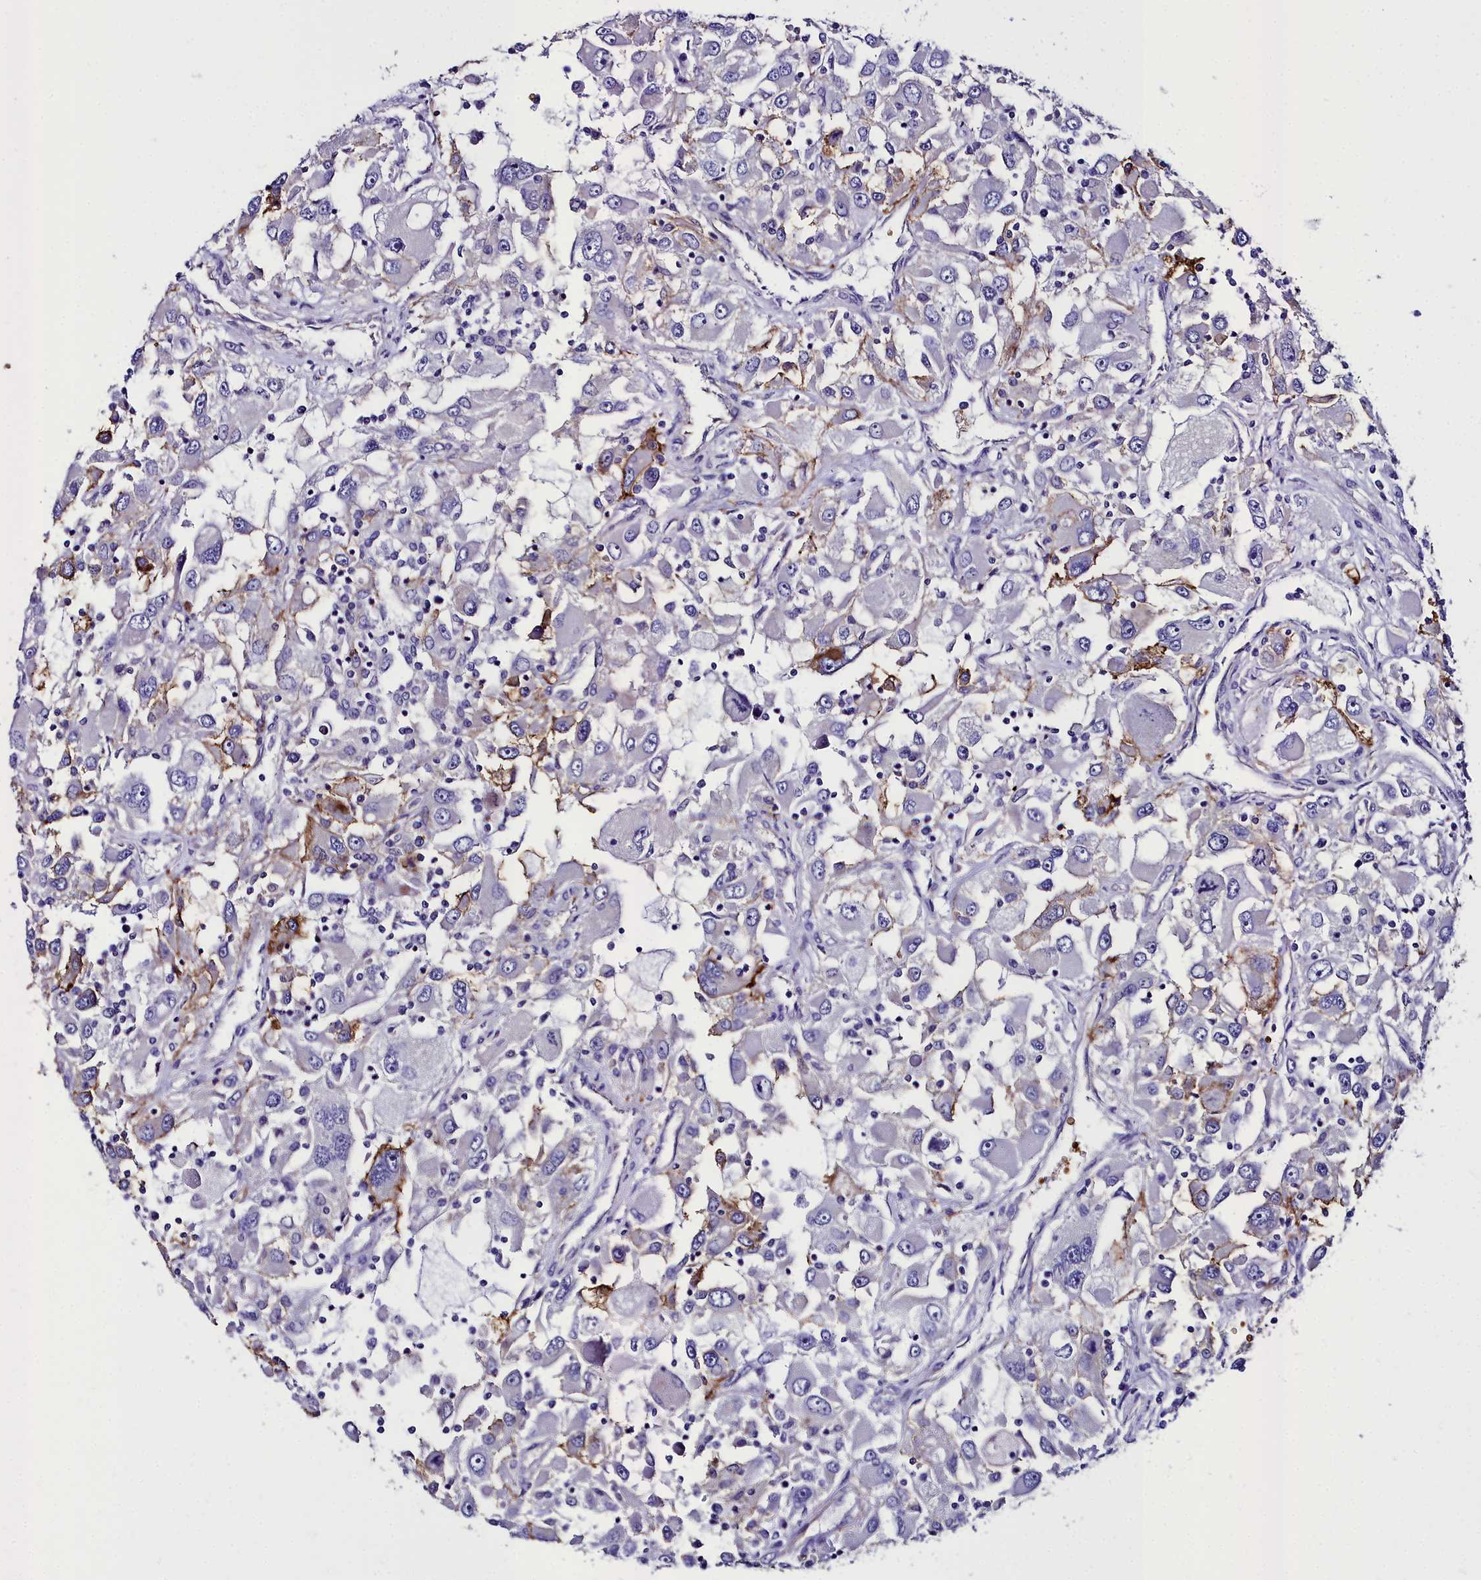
{"staining": {"intensity": "negative", "quantity": "none", "location": "none"}, "tissue": "renal cancer", "cell_type": "Tumor cells", "image_type": "cancer", "snomed": [{"axis": "morphology", "description": "Adenocarcinoma, NOS"}, {"axis": "topography", "description": "Kidney"}], "caption": "Tumor cells show no significant protein expression in renal cancer.", "gene": "CYP4F11", "patient": {"sex": "female", "age": 52}}